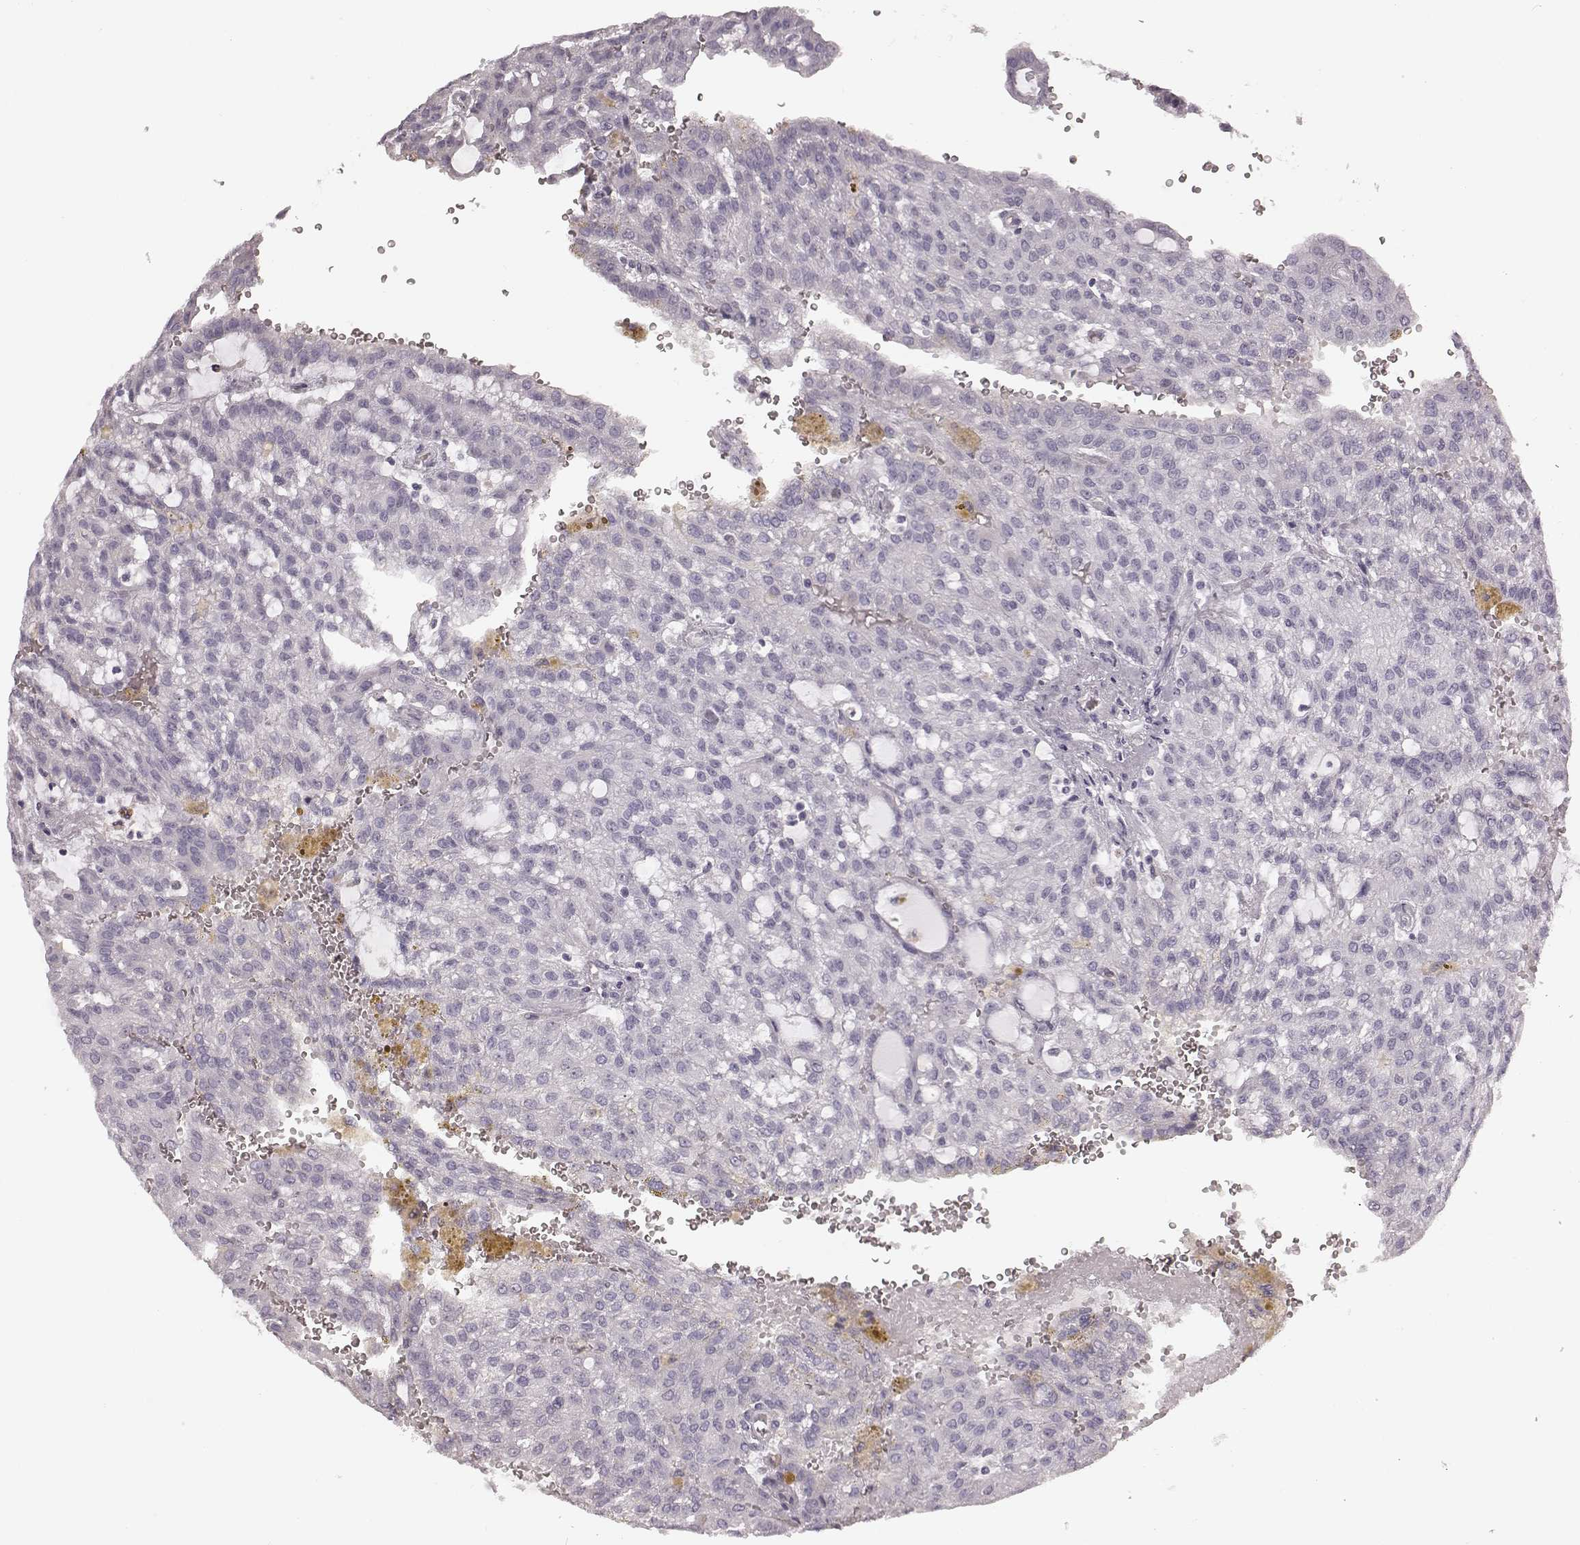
{"staining": {"intensity": "negative", "quantity": "none", "location": "none"}, "tissue": "renal cancer", "cell_type": "Tumor cells", "image_type": "cancer", "snomed": [{"axis": "morphology", "description": "Adenocarcinoma, NOS"}, {"axis": "topography", "description": "Kidney"}], "caption": "Human renal cancer (adenocarcinoma) stained for a protein using IHC demonstrates no positivity in tumor cells.", "gene": "ZNF433", "patient": {"sex": "male", "age": 63}}